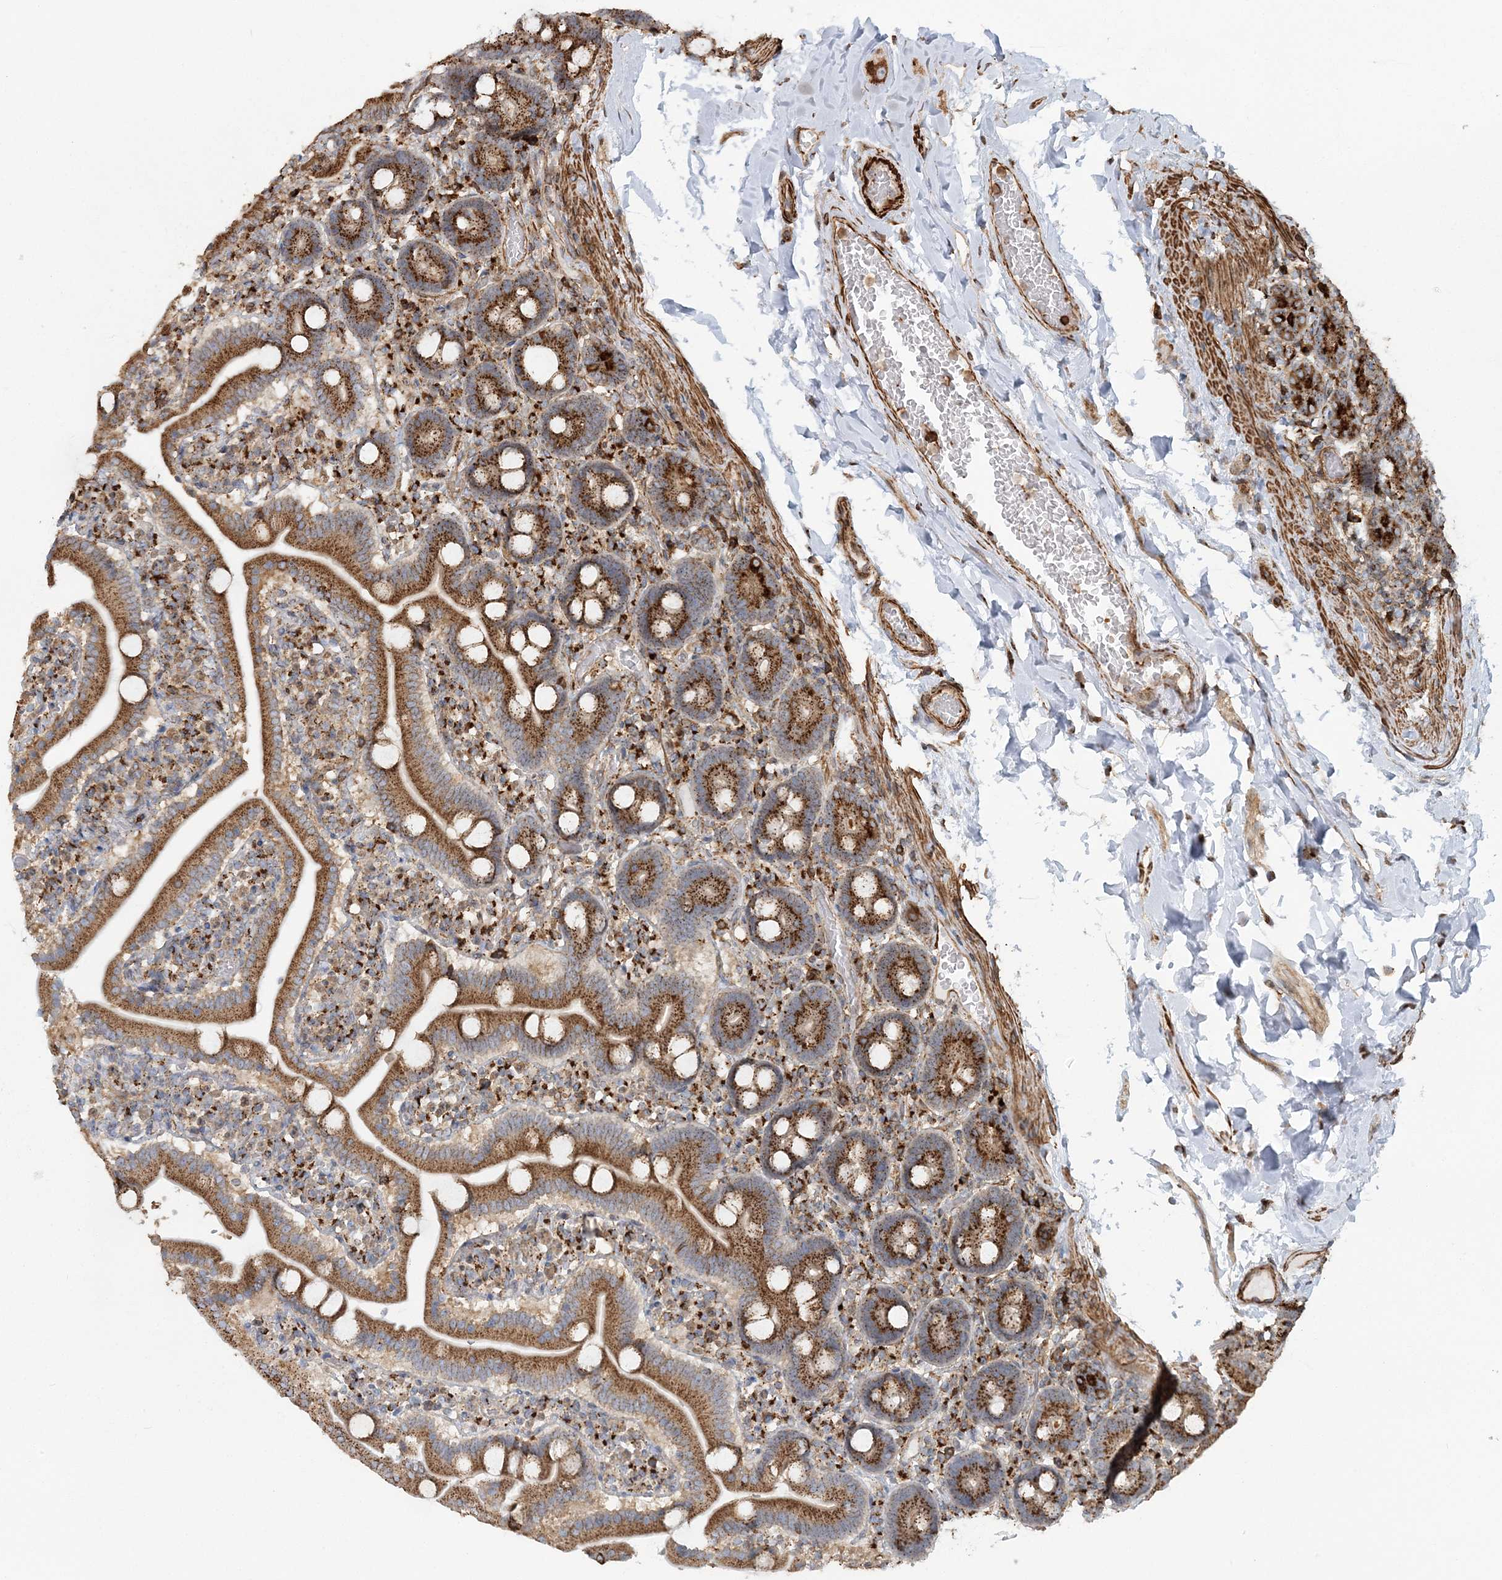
{"staining": {"intensity": "moderate", "quantity": ">75%", "location": "cytoplasmic/membranous"}, "tissue": "duodenum", "cell_type": "Glandular cells", "image_type": "normal", "snomed": [{"axis": "morphology", "description": "Normal tissue, NOS"}, {"axis": "topography", "description": "Duodenum"}], "caption": "This image reveals unremarkable duodenum stained with immunohistochemistry (IHC) to label a protein in brown. The cytoplasmic/membranous of glandular cells show moderate positivity for the protein. Nuclei are counter-stained blue.", "gene": "TRAF3IP2", "patient": {"sex": "male", "age": 55}}